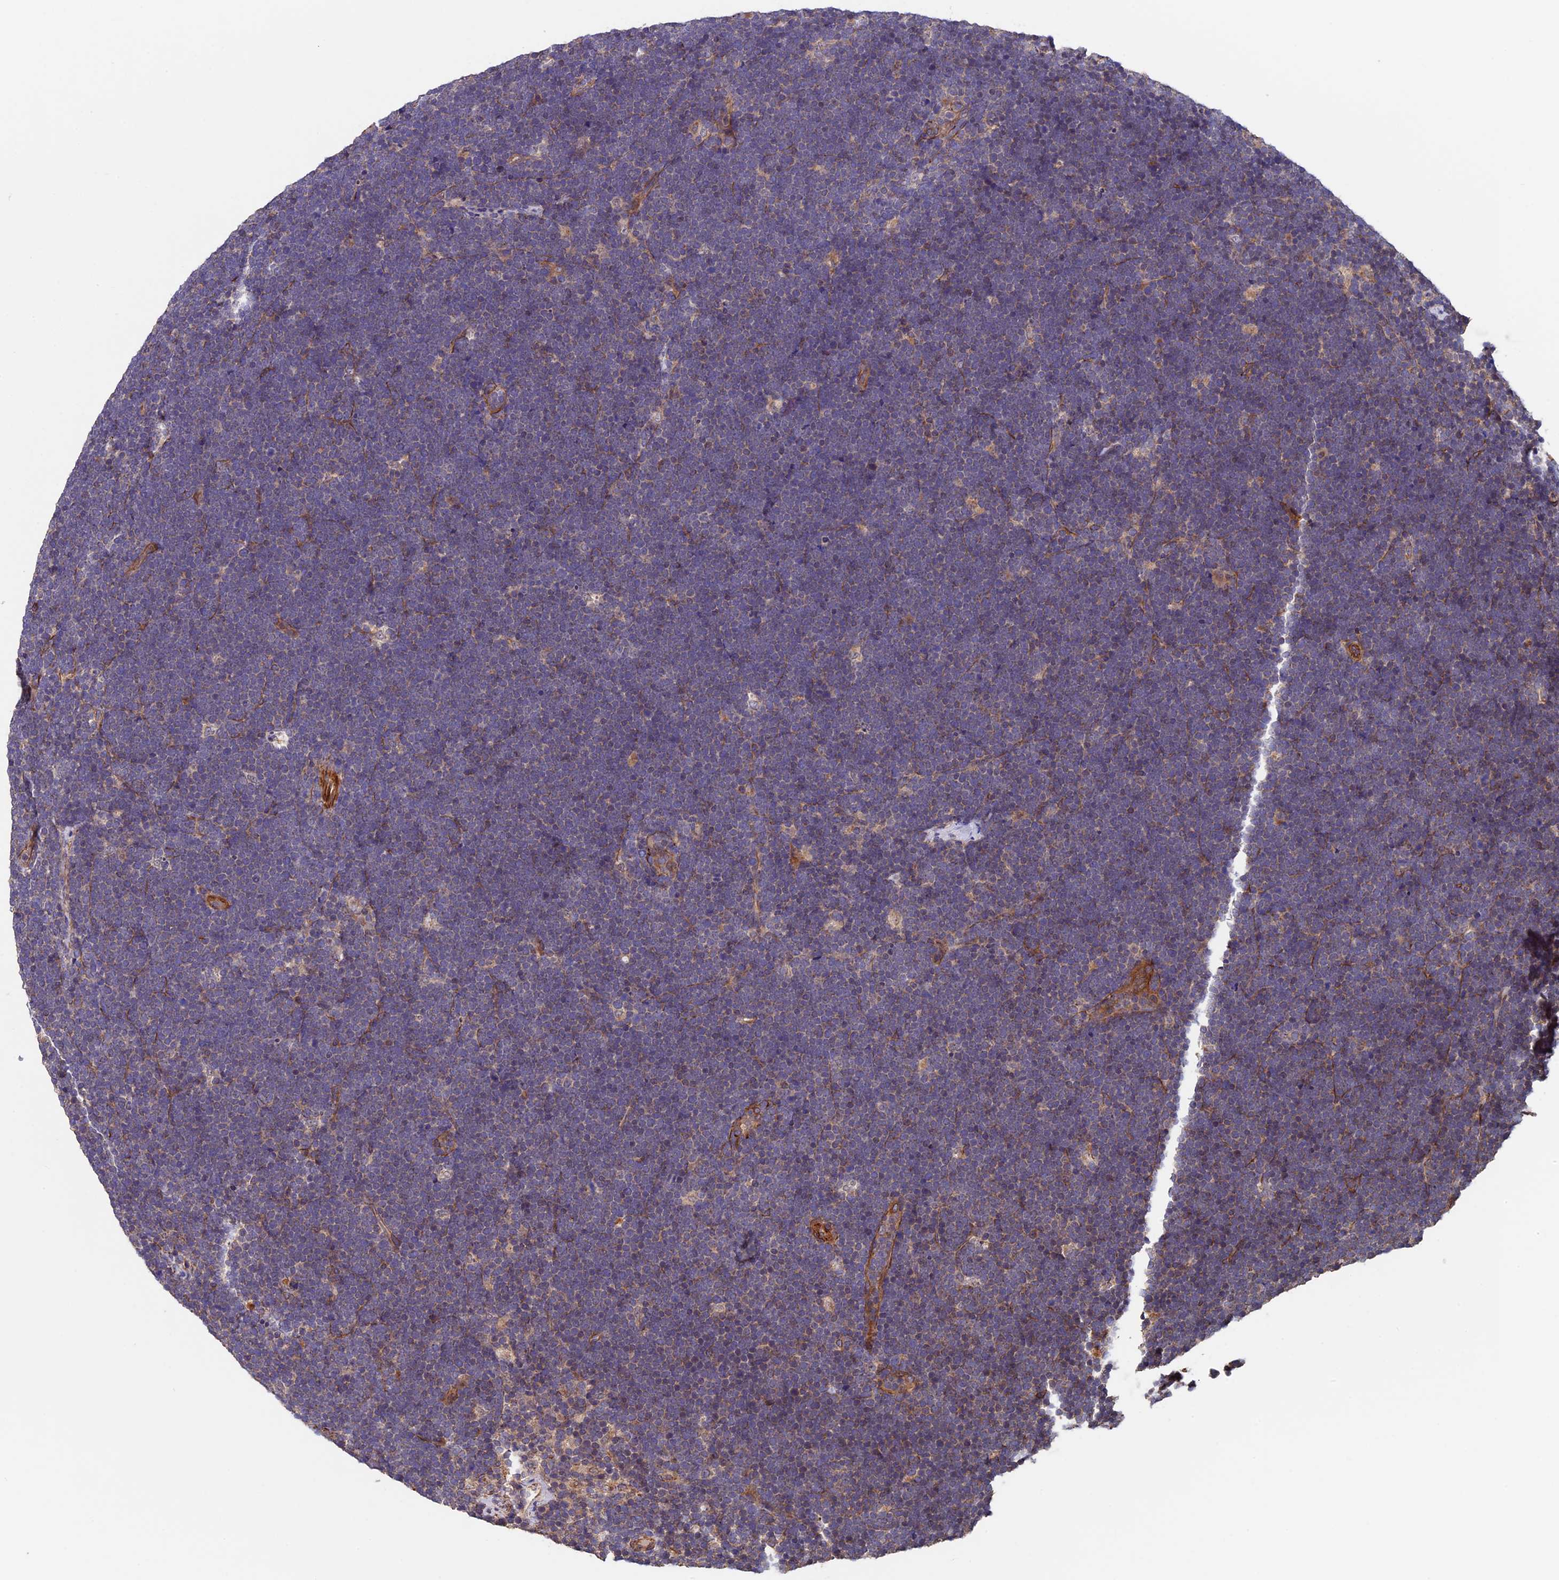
{"staining": {"intensity": "weak", "quantity": "<25%", "location": "cytoplasmic/membranous"}, "tissue": "lymphoma", "cell_type": "Tumor cells", "image_type": "cancer", "snomed": [{"axis": "morphology", "description": "Malignant lymphoma, non-Hodgkin's type, High grade"}, {"axis": "topography", "description": "Lymph node"}], "caption": "Tumor cells show no significant staining in lymphoma.", "gene": "SLC9A5", "patient": {"sex": "male", "age": 13}}